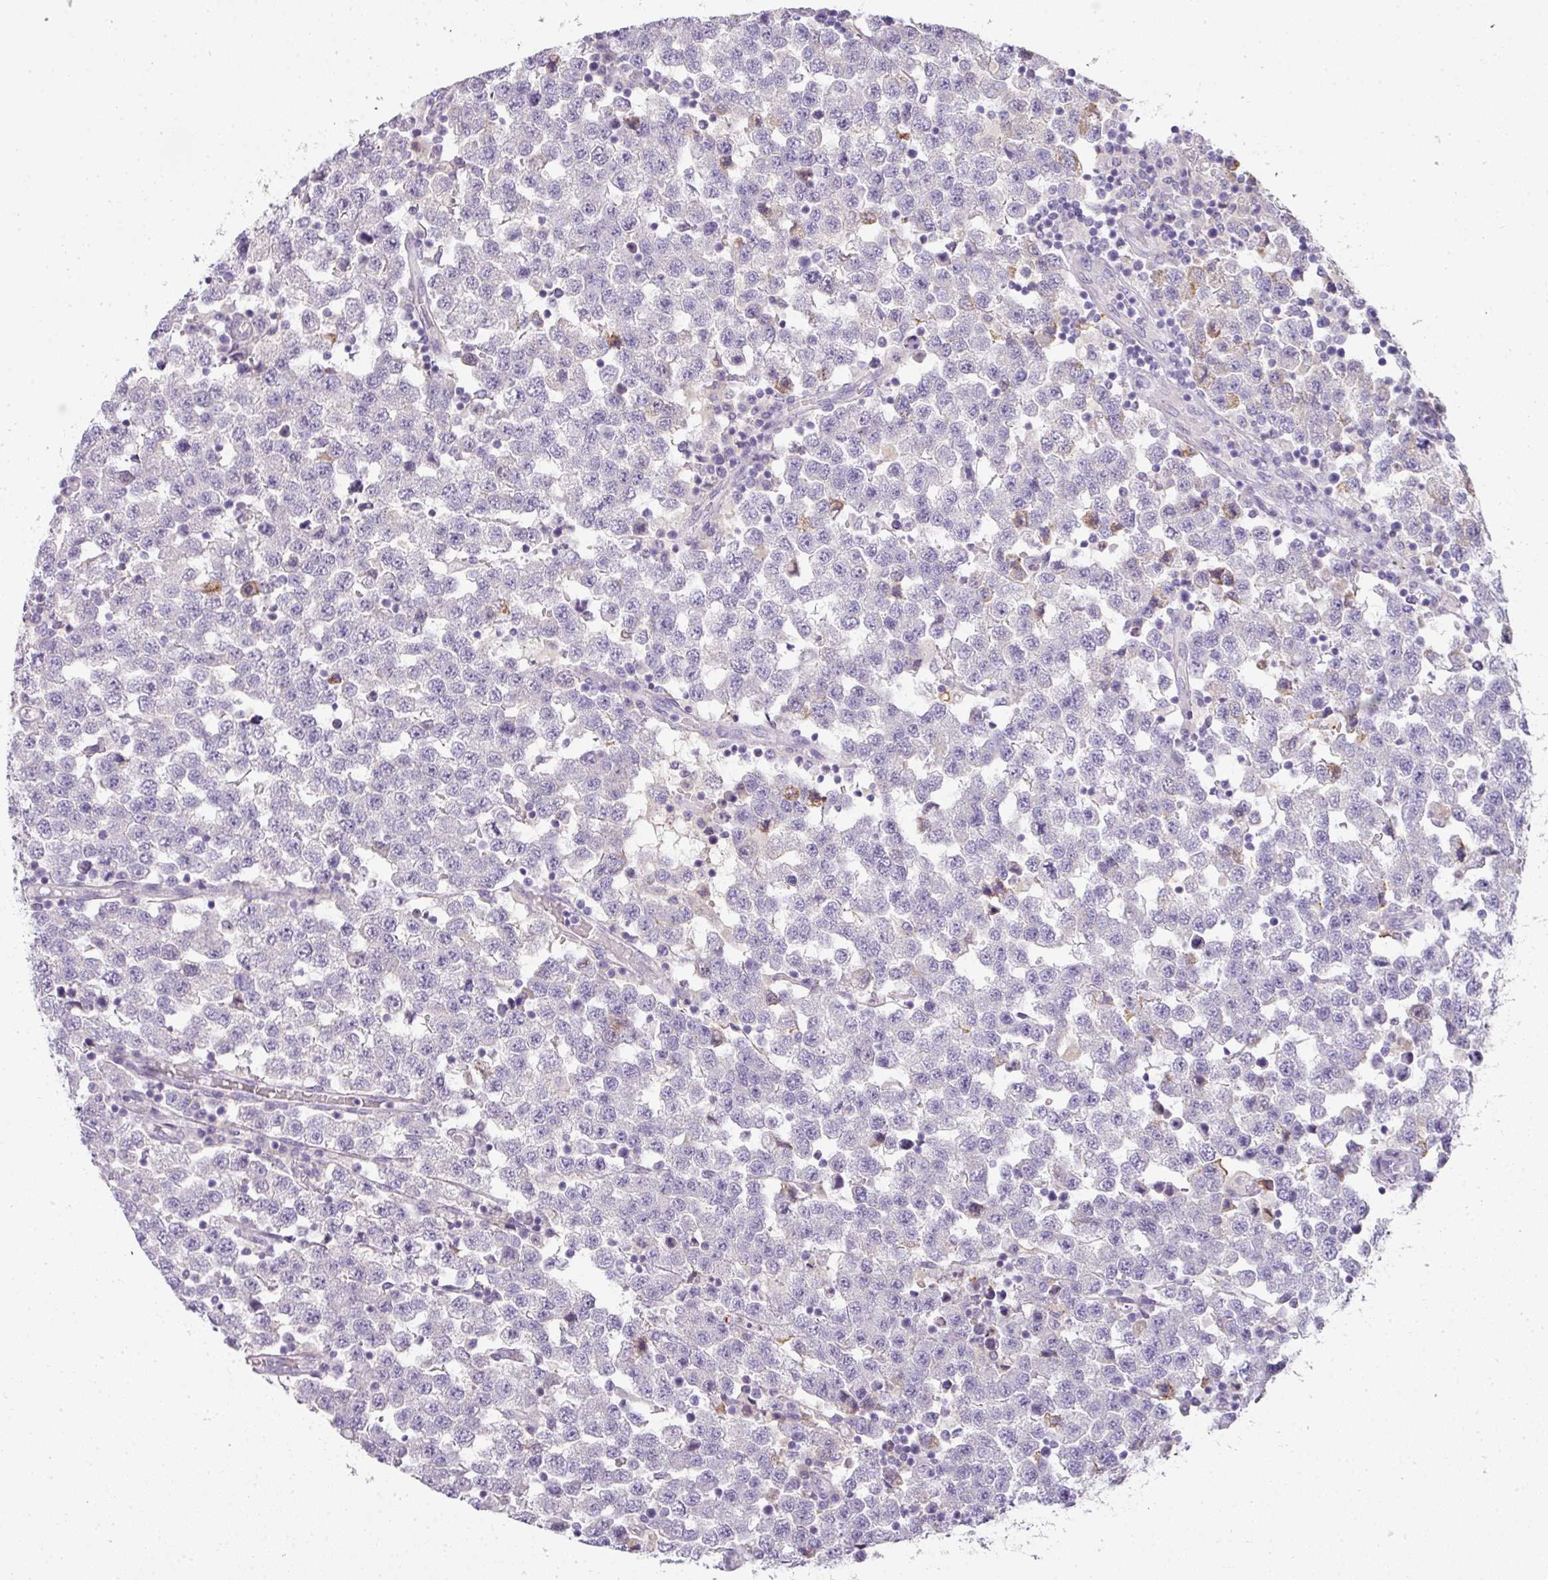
{"staining": {"intensity": "negative", "quantity": "none", "location": "none"}, "tissue": "testis cancer", "cell_type": "Tumor cells", "image_type": "cancer", "snomed": [{"axis": "morphology", "description": "Seminoma, NOS"}, {"axis": "topography", "description": "Testis"}], "caption": "Testis cancer was stained to show a protein in brown. There is no significant expression in tumor cells. (Brightfield microscopy of DAB immunohistochemistry (IHC) at high magnification).", "gene": "HHEX", "patient": {"sex": "male", "age": 34}}